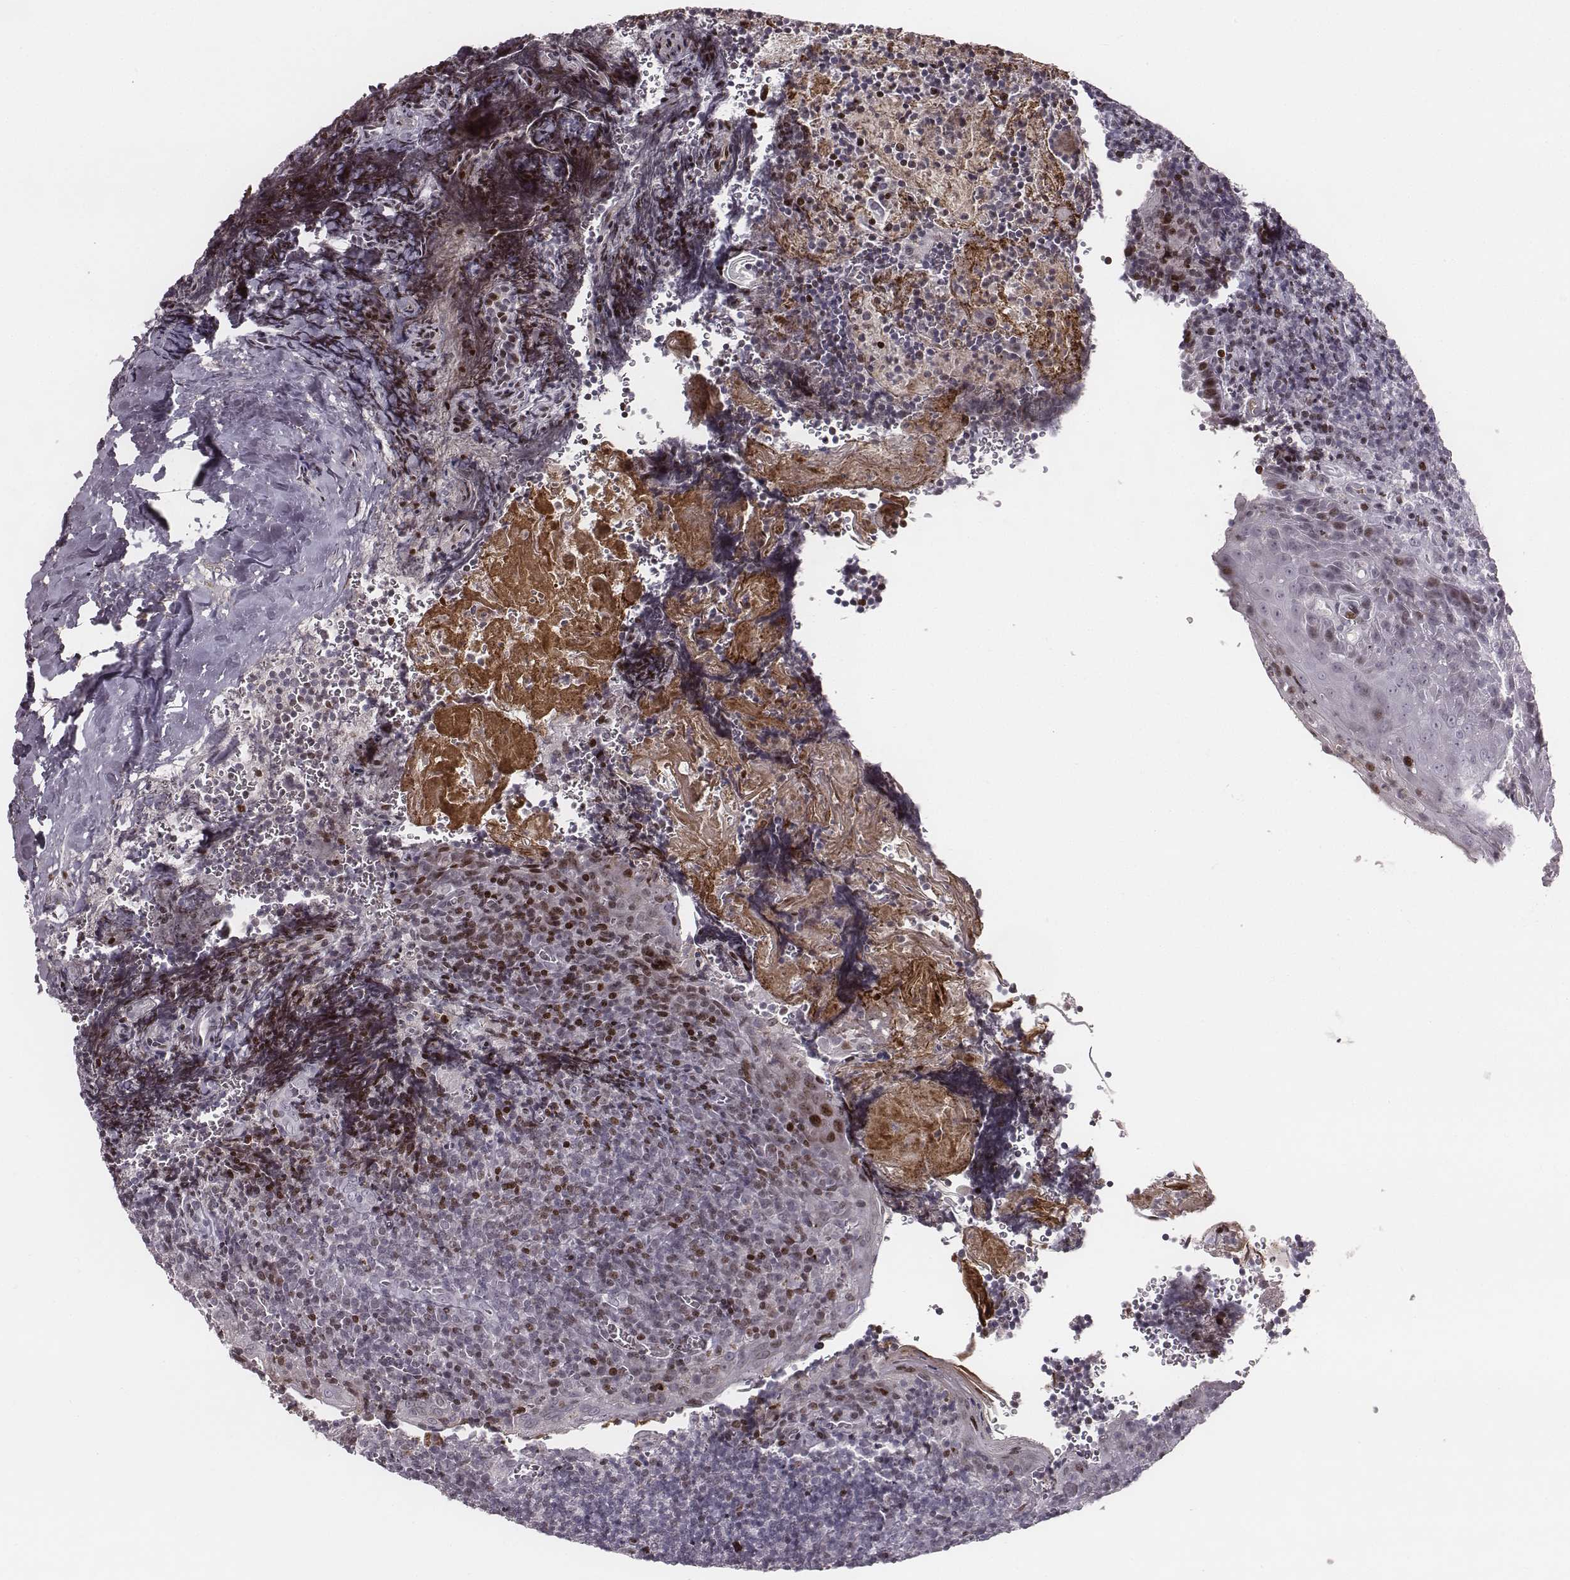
{"staining": {"intensity": "negative", "quantity": "none", "location": "none"}, "tissue": "tonsil", "cell_type": "Germinal center cells", "image_type": "normal", "snomed": [{"axis": "morphology", "description": "Normal tissue, NOS"}, {"axis": "morphology", "description": "Inflammation, NOS"}, {"axis": "topography", "description": "Tonsil"}], "caption": "Immunohistochemistry histopathology image of benign tonsil stained for a protein (brown), which demonstrates no staining in germinal center cells.", "gene": "NDC1", "patient": {"sex": "female", "age": 31}}